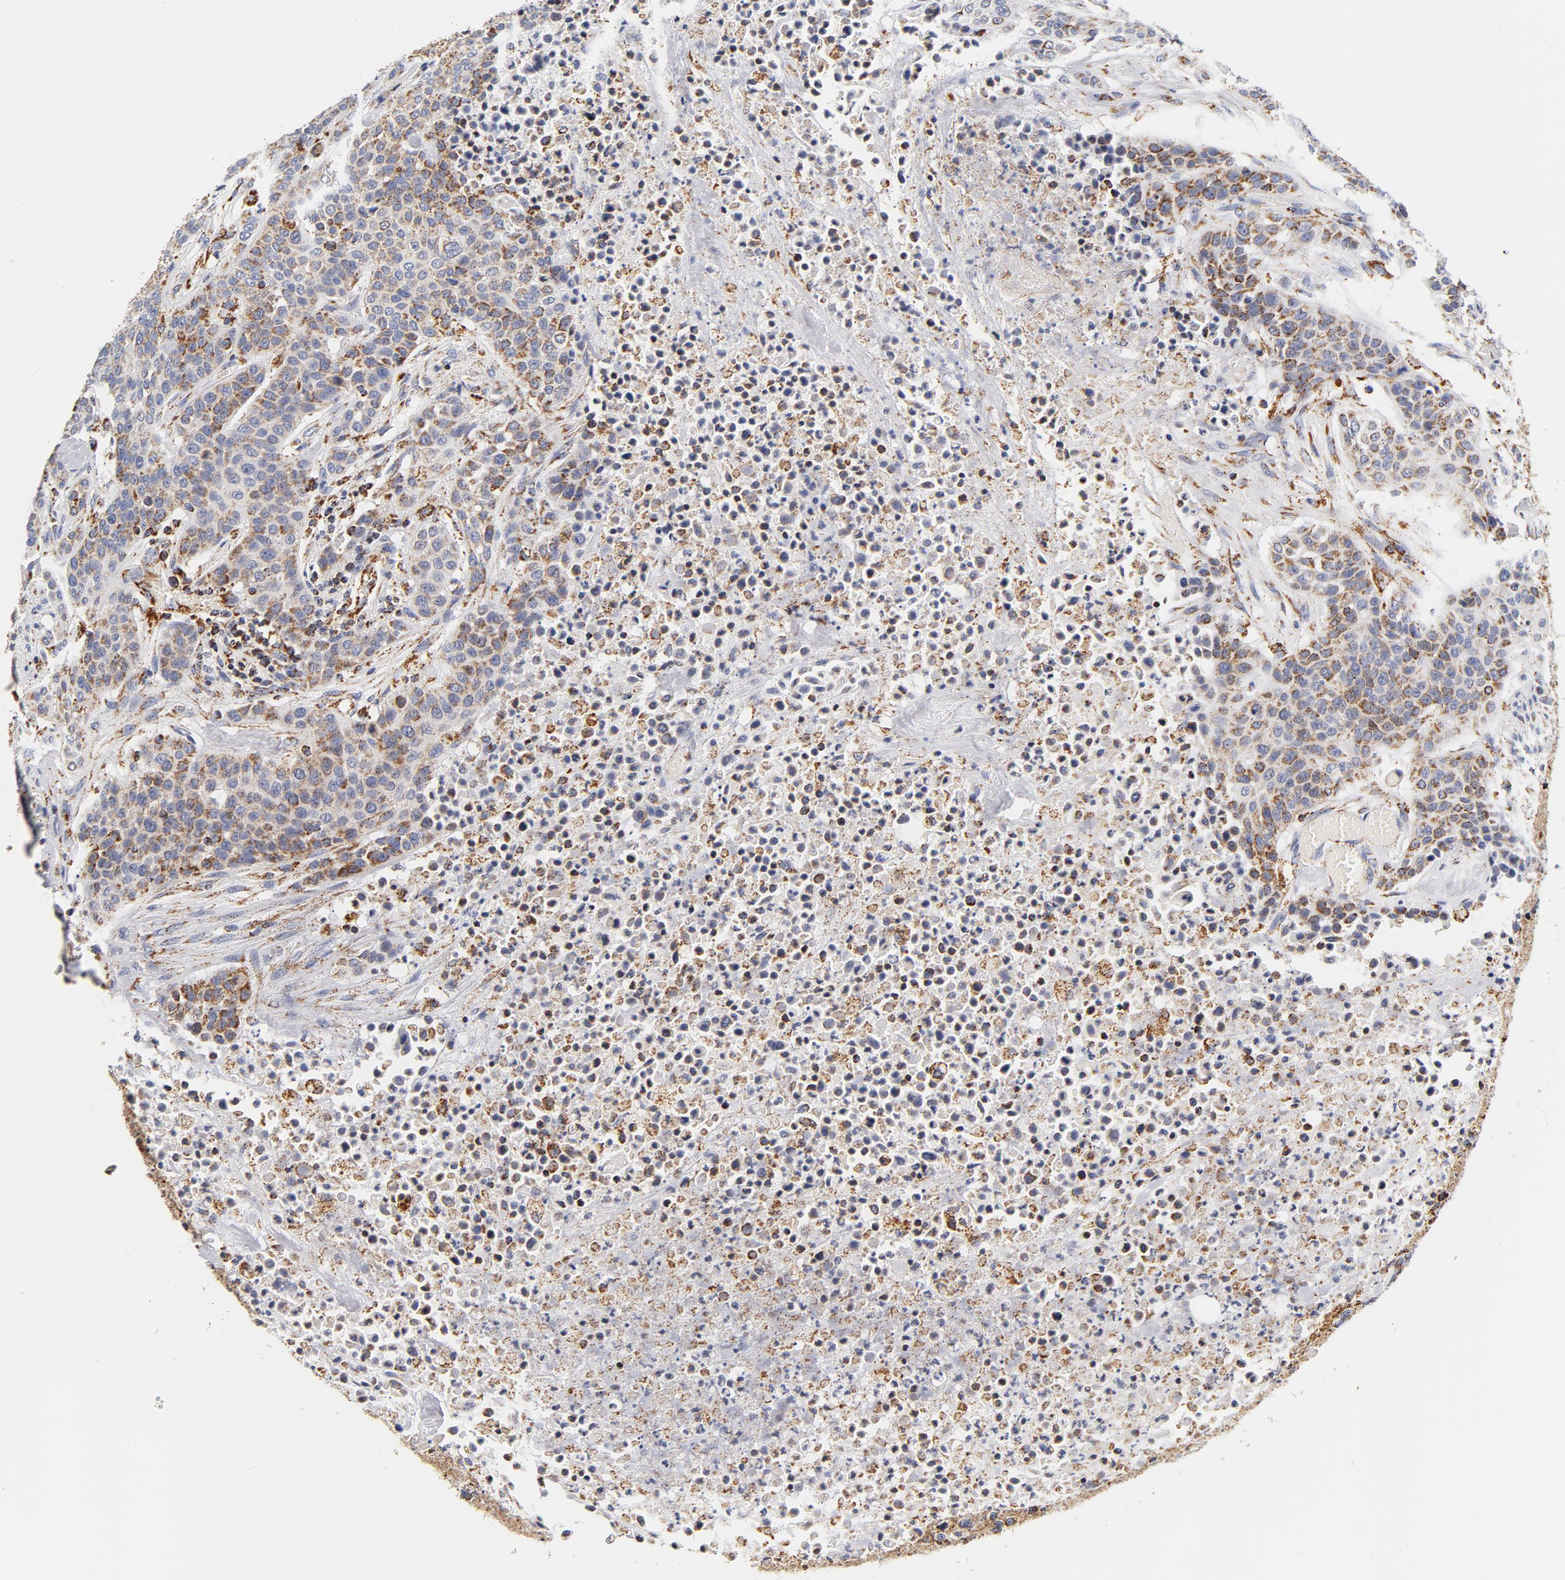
{"staining": {"intensity": "strong", "quantity": ">75%", "location": "cytoplasmic/membranous"}, "tissue": "urothelial cancer", "cell_type": "Tumor cells", "image_type": "cancer", "snomed": [{"axis": "morphology", "description": "Urothelial carcinoma, High grade"}, {"axis": "topography", "description": "Urinary bladder"}], "caption": "The photomicrograph displays immunohistochemical staining of urothelial cancer. There is strong cytoplasmic/membranous expression is seen in approximately >75% of tumor cells.", "gene": "ECHS1", "patient": {"sex": "male", "age": 74}}